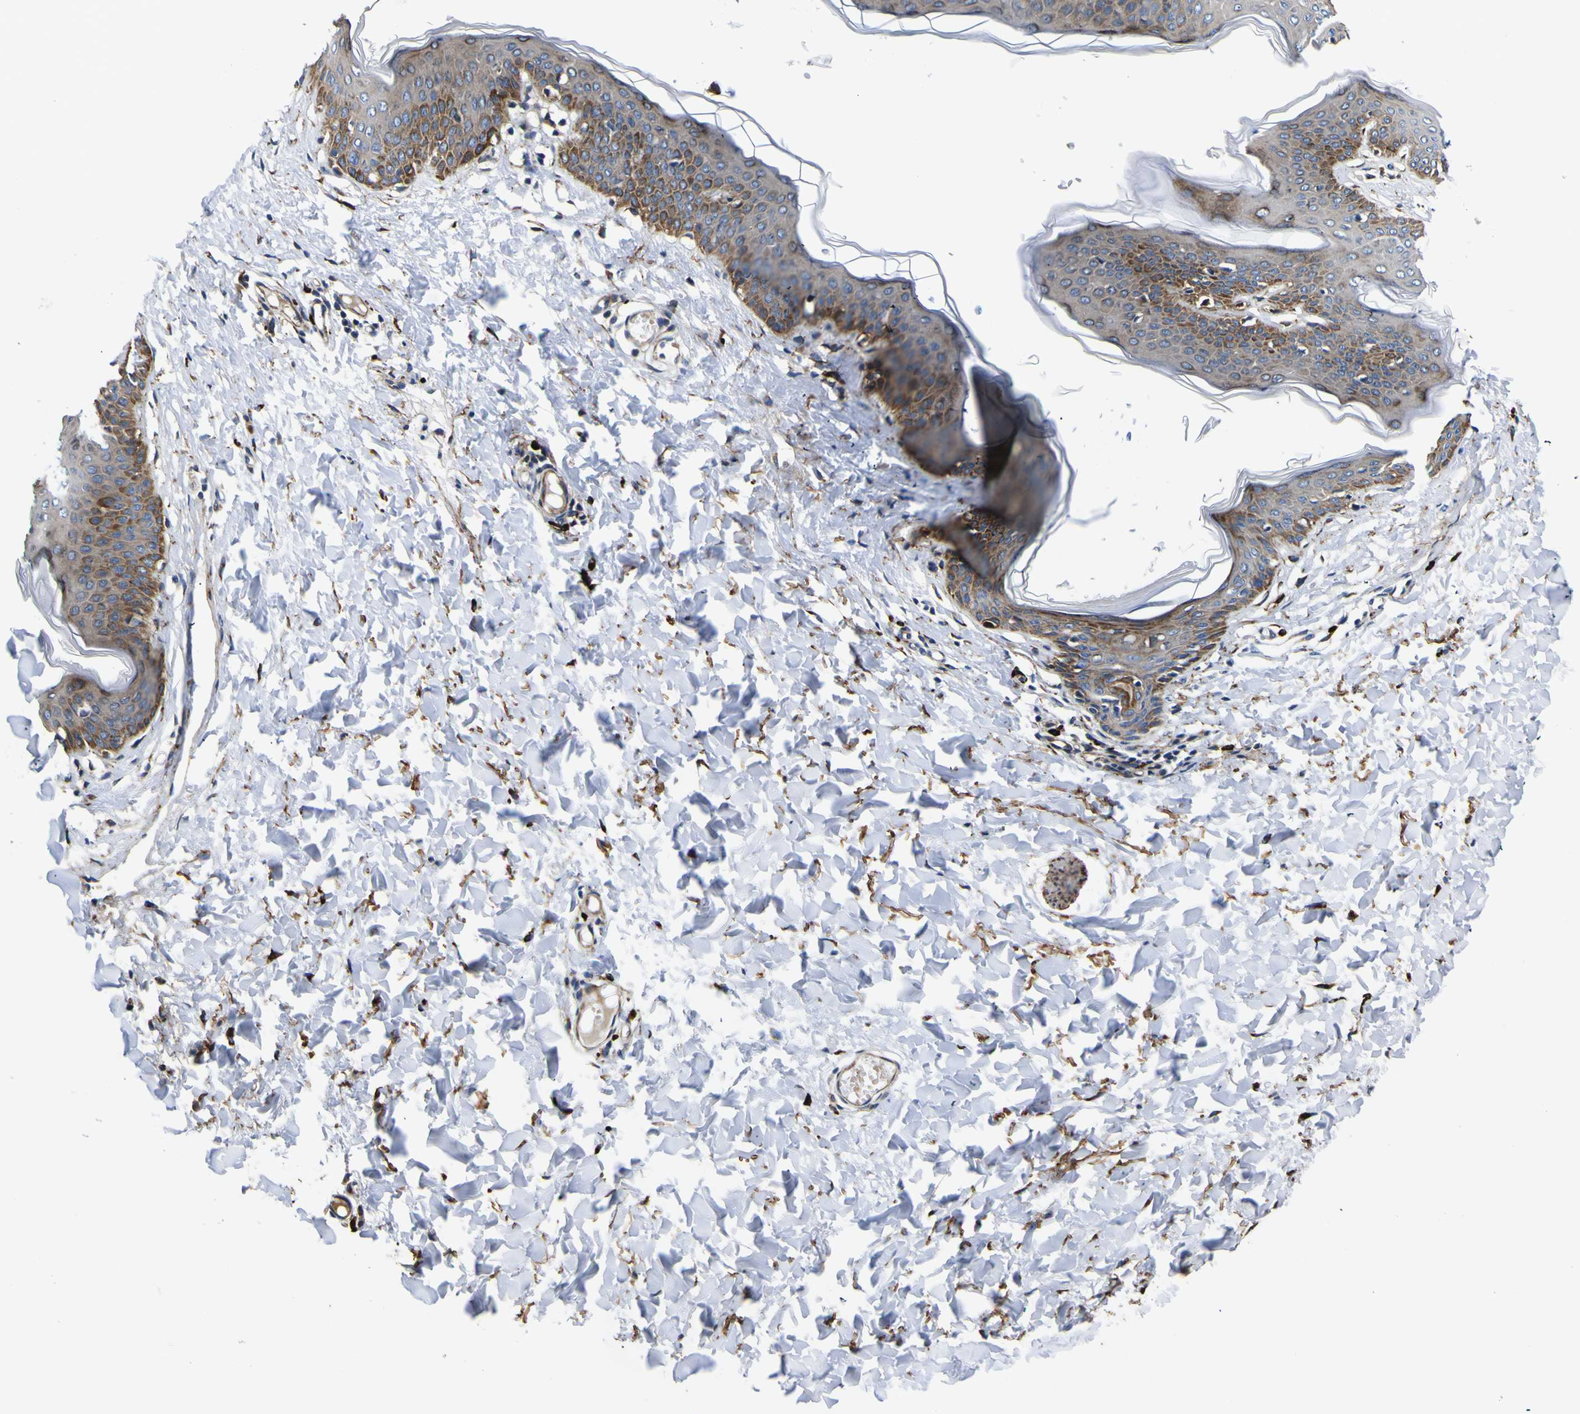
{"staining": {"intensity": "strong", "quantity": ">75%", "location": "cytoplasmic/membranous"}, "tissue": "skin", "cell_type": "Fibroblasts", "image_type": "normal", "snomed": [{"axis": "morphology", "description": "Normal tissue, NOS"}, {"axis": "topography", "description": "Skin"}], "caption": "The histopathology image demonstrates immunohistochemical staining of benign skin. There is strong cytoplasmic/membranous positivity is identified in about >75% of fibroblasts. (DAB IHC, brown staining for protein, blue staining for nuclei).", "gene": "SCD", "patient": {"sex": "female", "age": 17}}